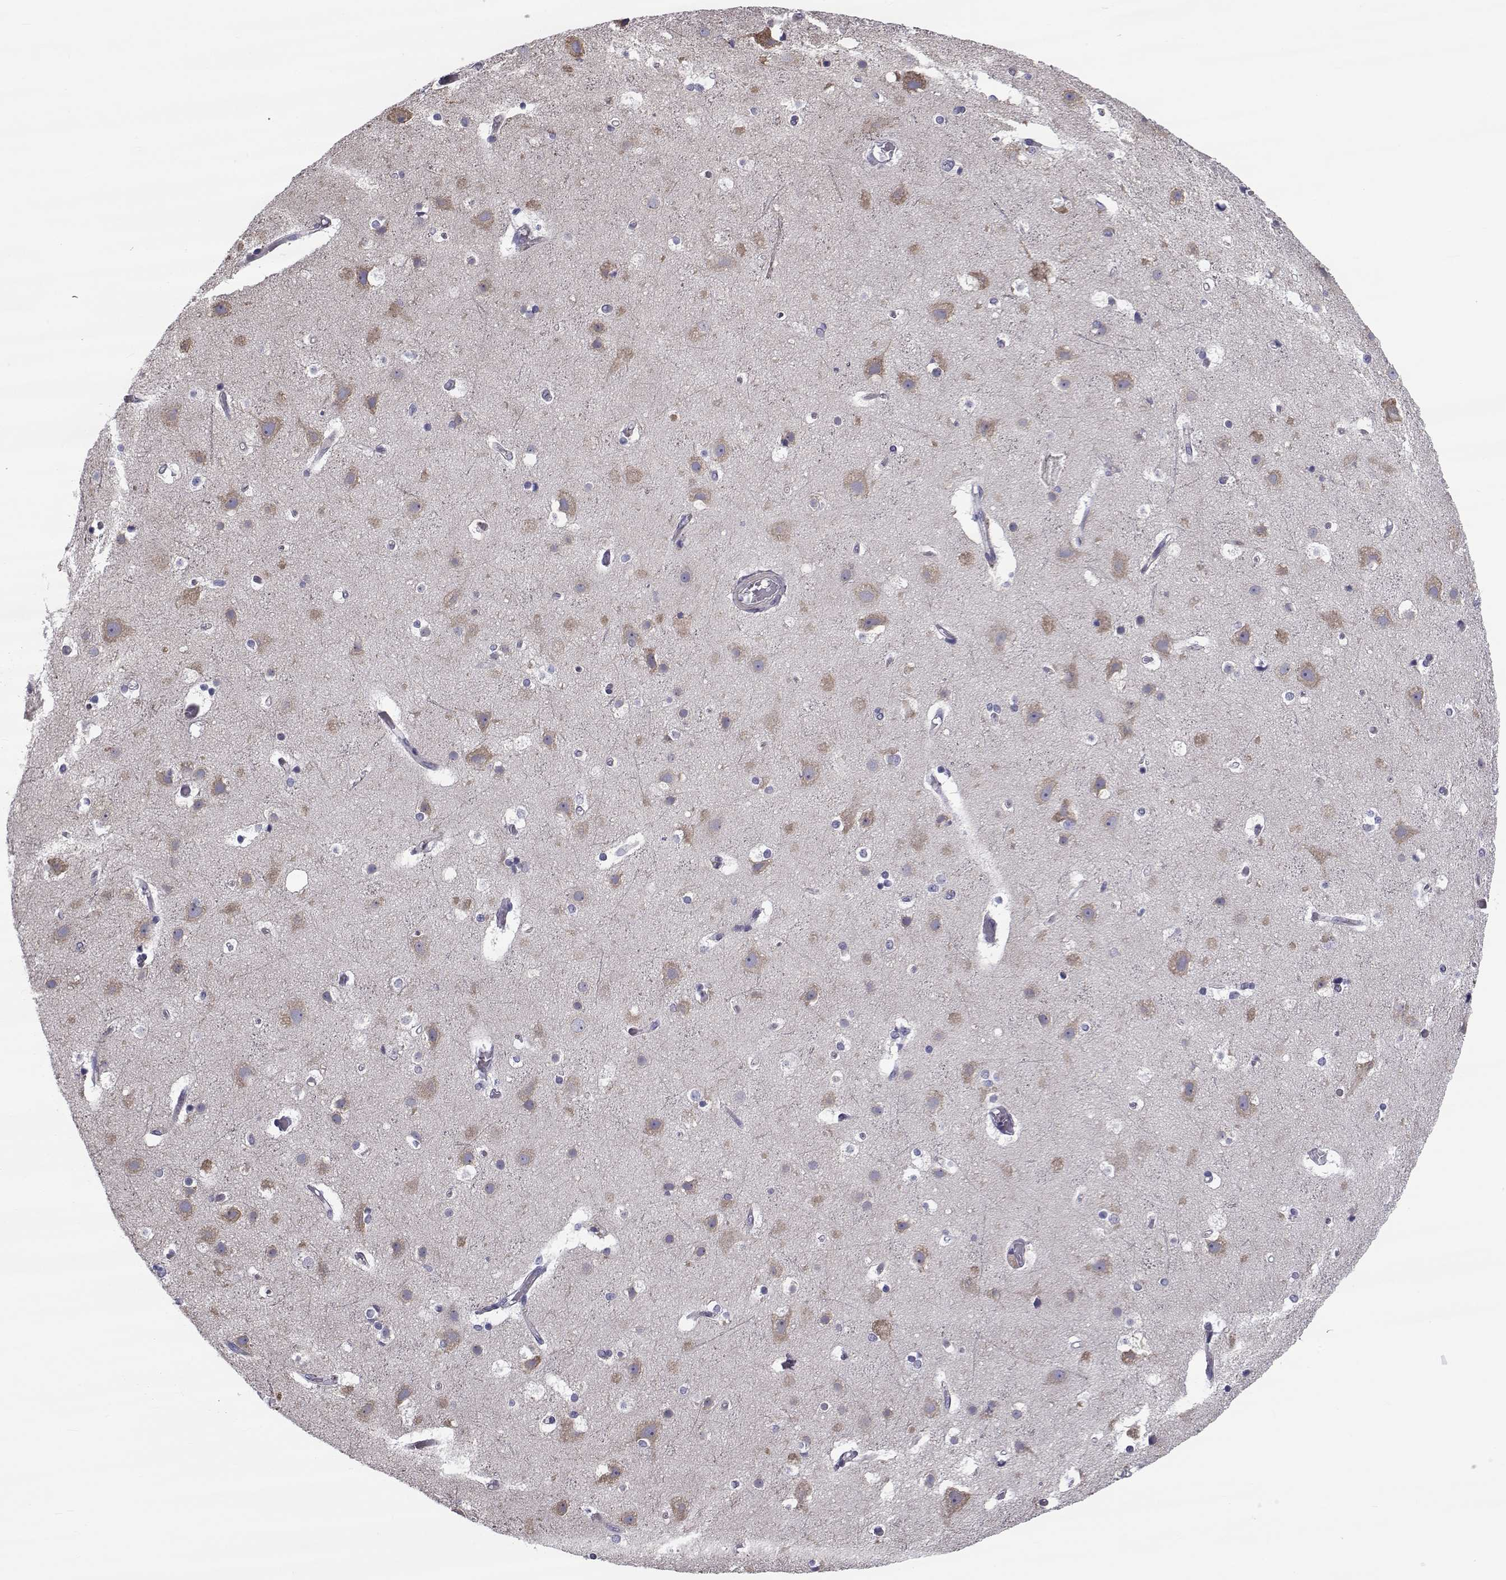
{"staining": {"intensity": "negative", "quantity": "none", "location": "none"}, "tissue": "cerebral cortex", "cell_type": "Endothelial cells", "image_type": "normal", "snomed": [{"axis": "morphology", "description": "Normal tissue, NOS"}, {"axis": "topography", "description": "Cerebral cortex"}], "caption": "An immunohistochemistry (IHC) micrograph of normal cerebral cortex is shown. There is no staining in endothelial cells of cerebral cortex.", "gene": "LRRC27", "patient": {"sex": "female", "age": 52}}